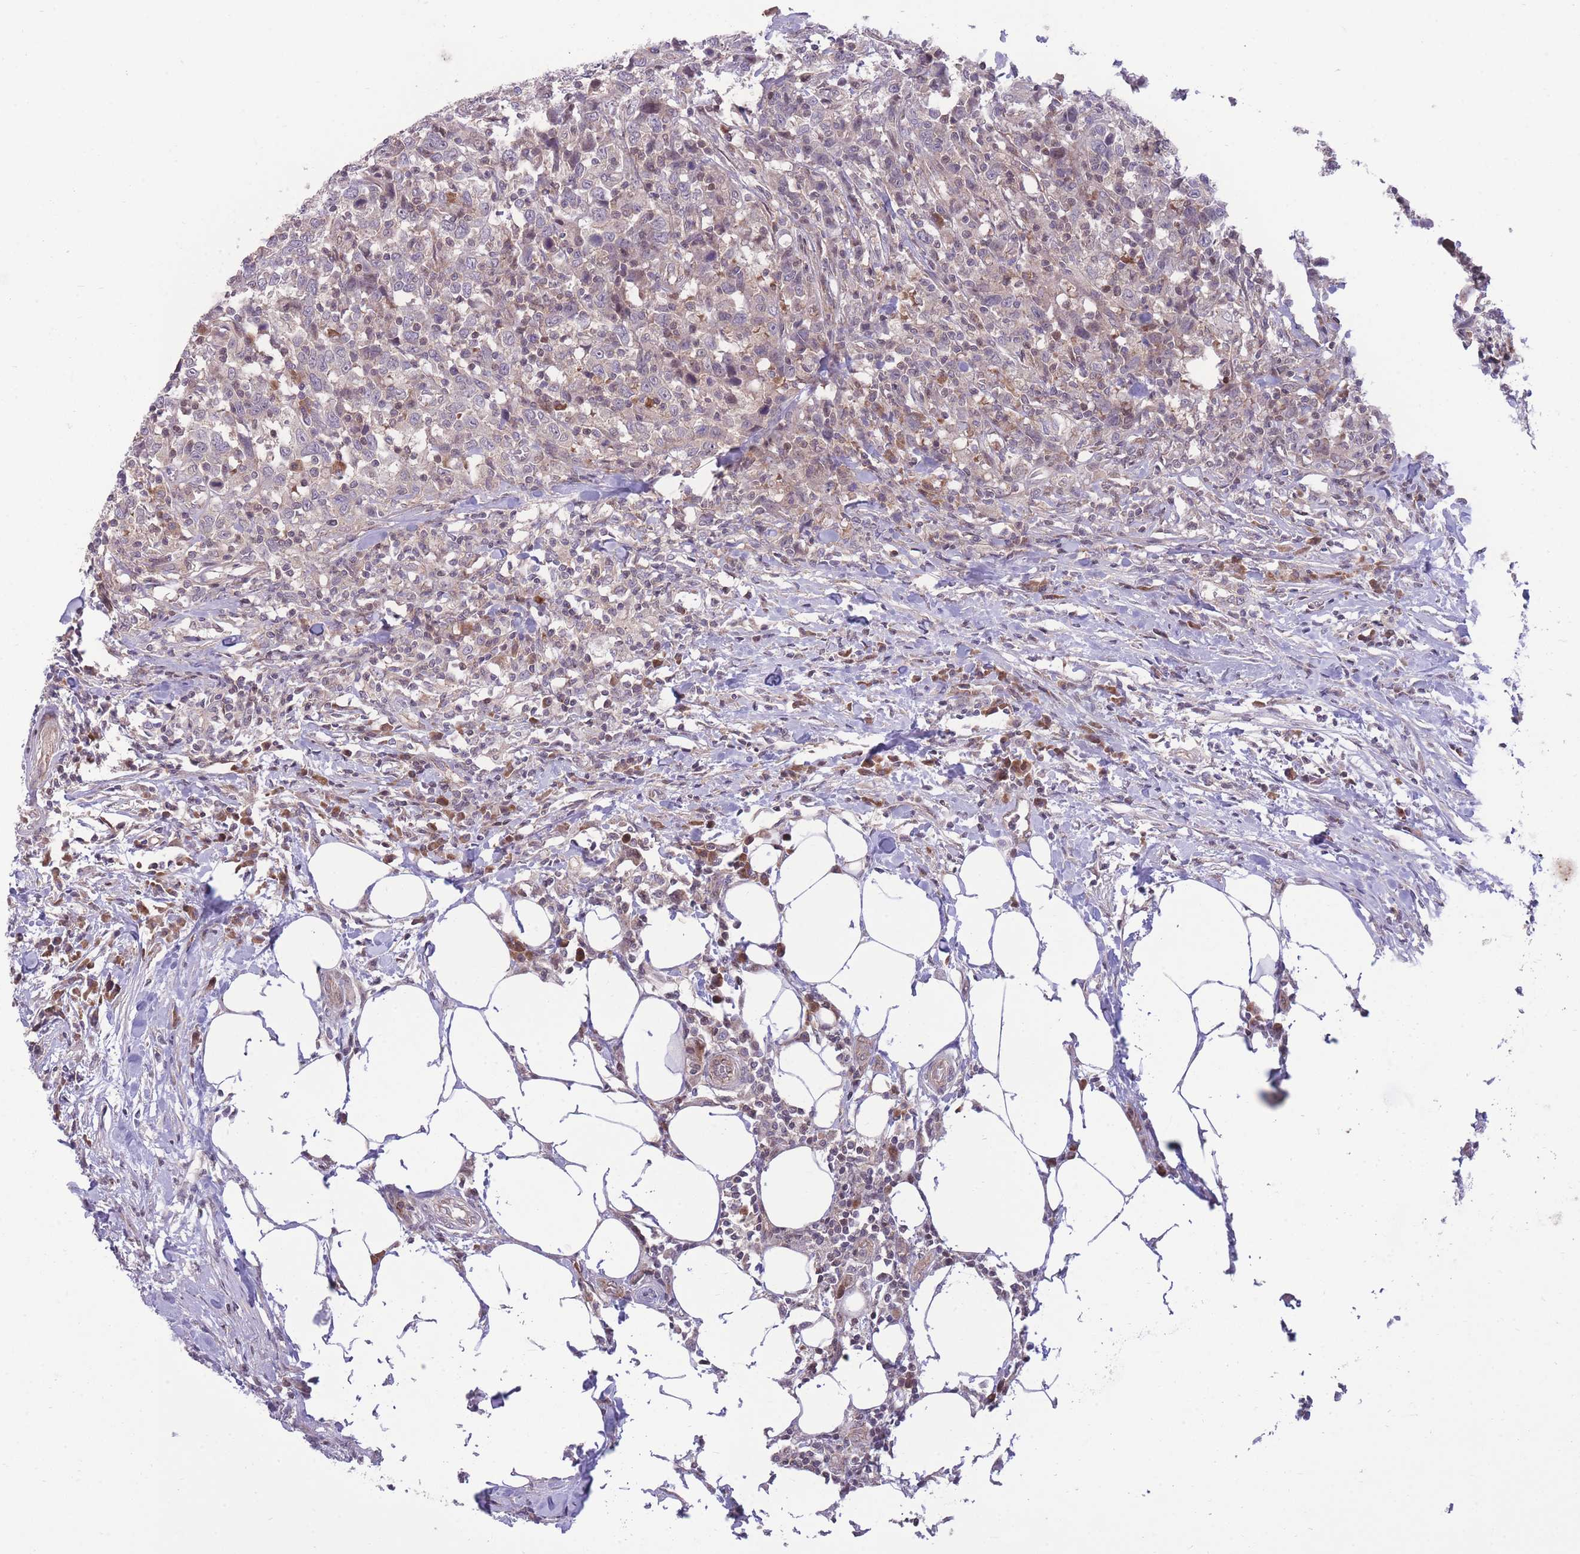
{"staining": {"intensity": "moderate", "quantity": "25%-75%", "location": "cytoplasmic/membranous"}, "tissue": "urothelial cancer", "cell_type": "Tumor cells", "image_type": "cancer", "snomed": [{"axis": "morphology", "description": "Urothelial carcinoma, High grade"}, {"axis": "topography", "description": "Urinary bladder"}], "caption": "Brown immunohistochemical staining in human urothelial carcinoma (high-grade) exhibits moderate cytoplasmic/membranous positivity in about 25%-75% of tumor cells.", "gene": "RIC8A", "patient": {"sex": "male", "age": 61}}